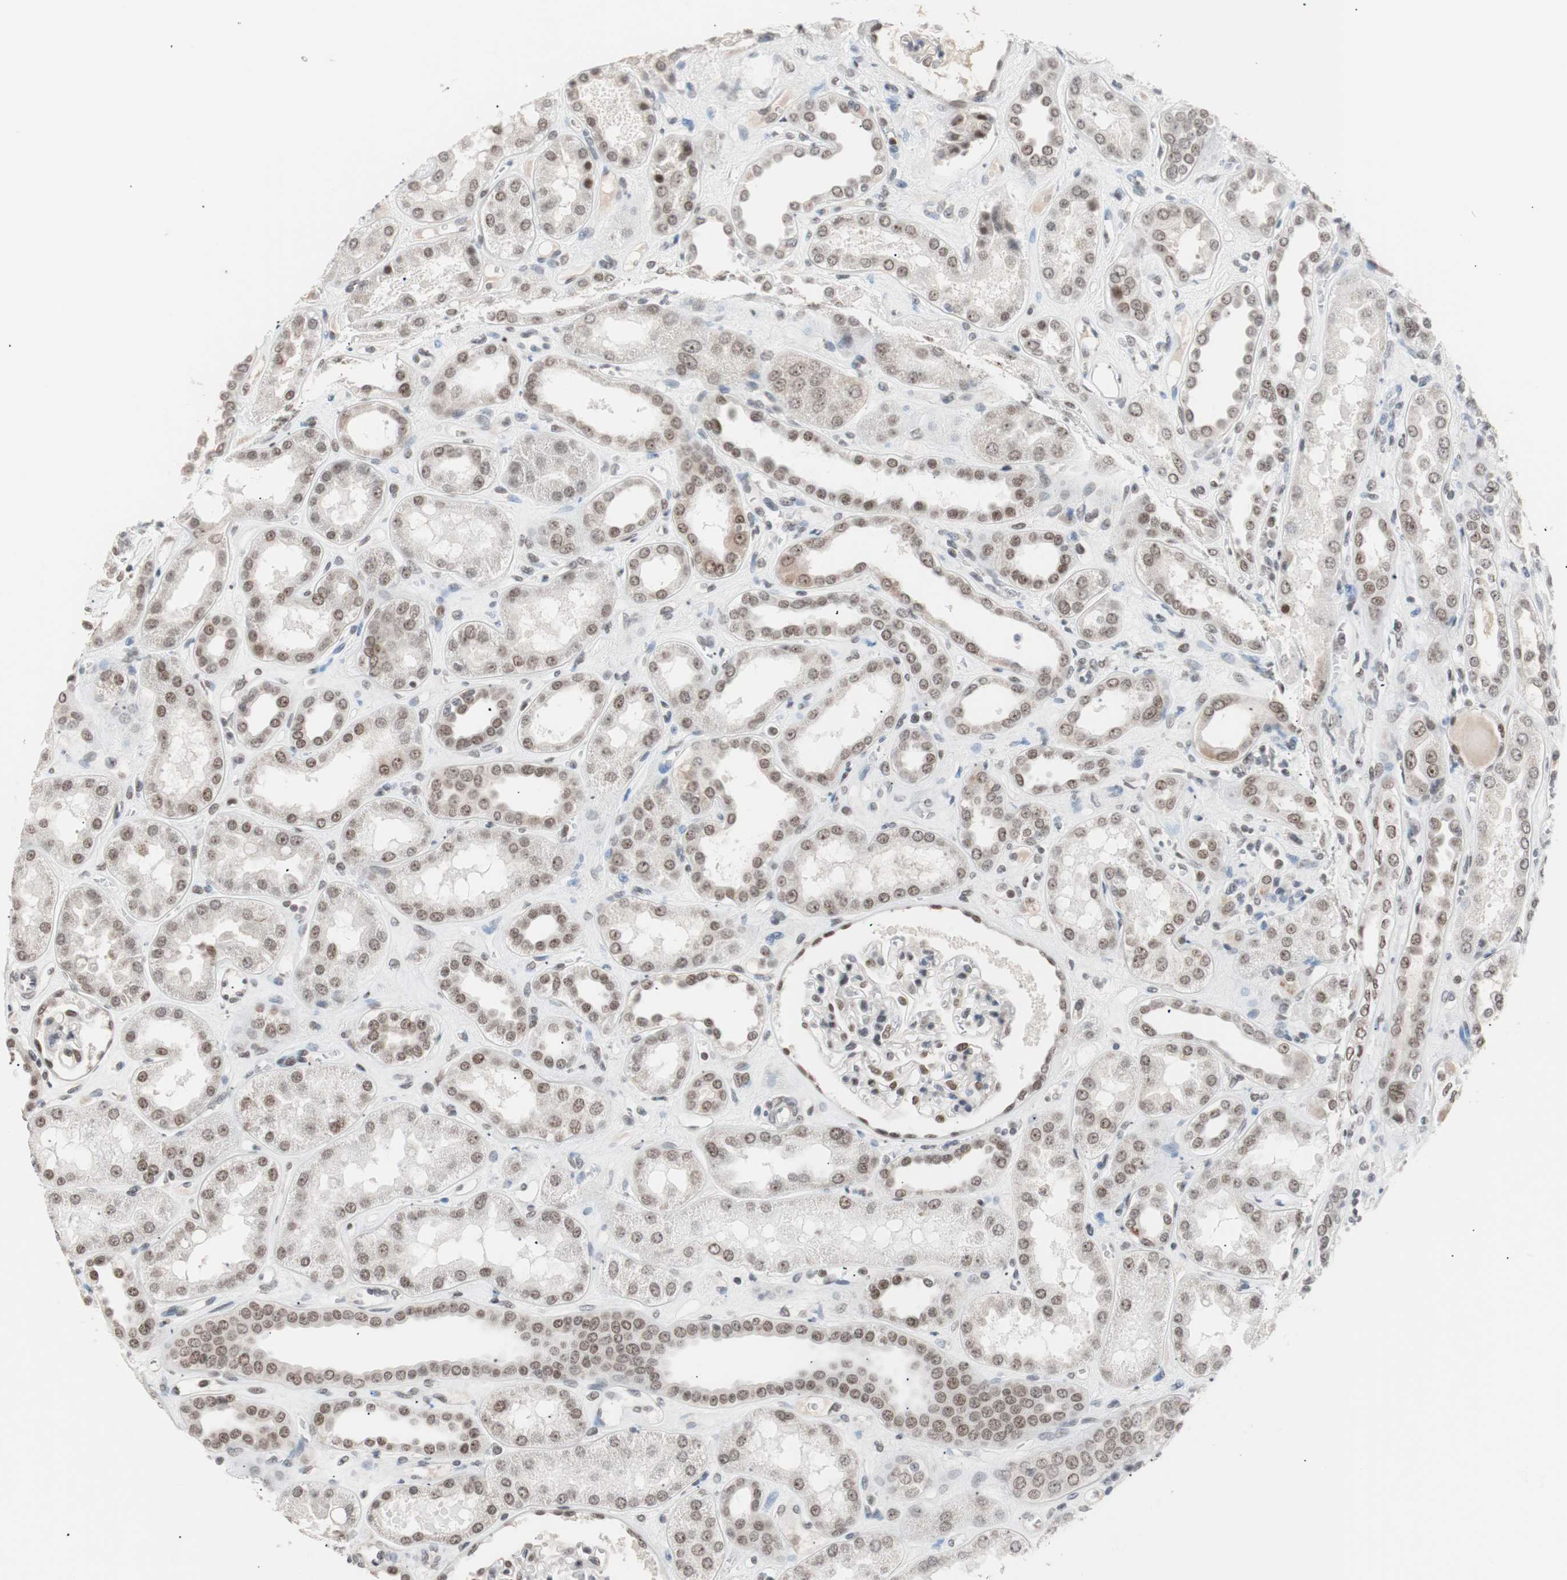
{"staining": {"intensity": "moderate", "quantity": "25%-75%", "location": "nuclear"}, "tissue": "kidney", "cell_type": "Cells in glomeruli", "image_type": "normal", "snomed": [{"axis": "morphology", "description": "Normal tissue, NOS"}, {"axis": "topography", "description": "Kidney"}], "caption": "This image reveals immunohistochemistry (IHC) staining of normal kidney, with medium moderate nuclear positivity in approximately 25%-75% of cells in glomeruli.", "gene": "LIG3", "patient": {"sex": "male", "age": 59}}